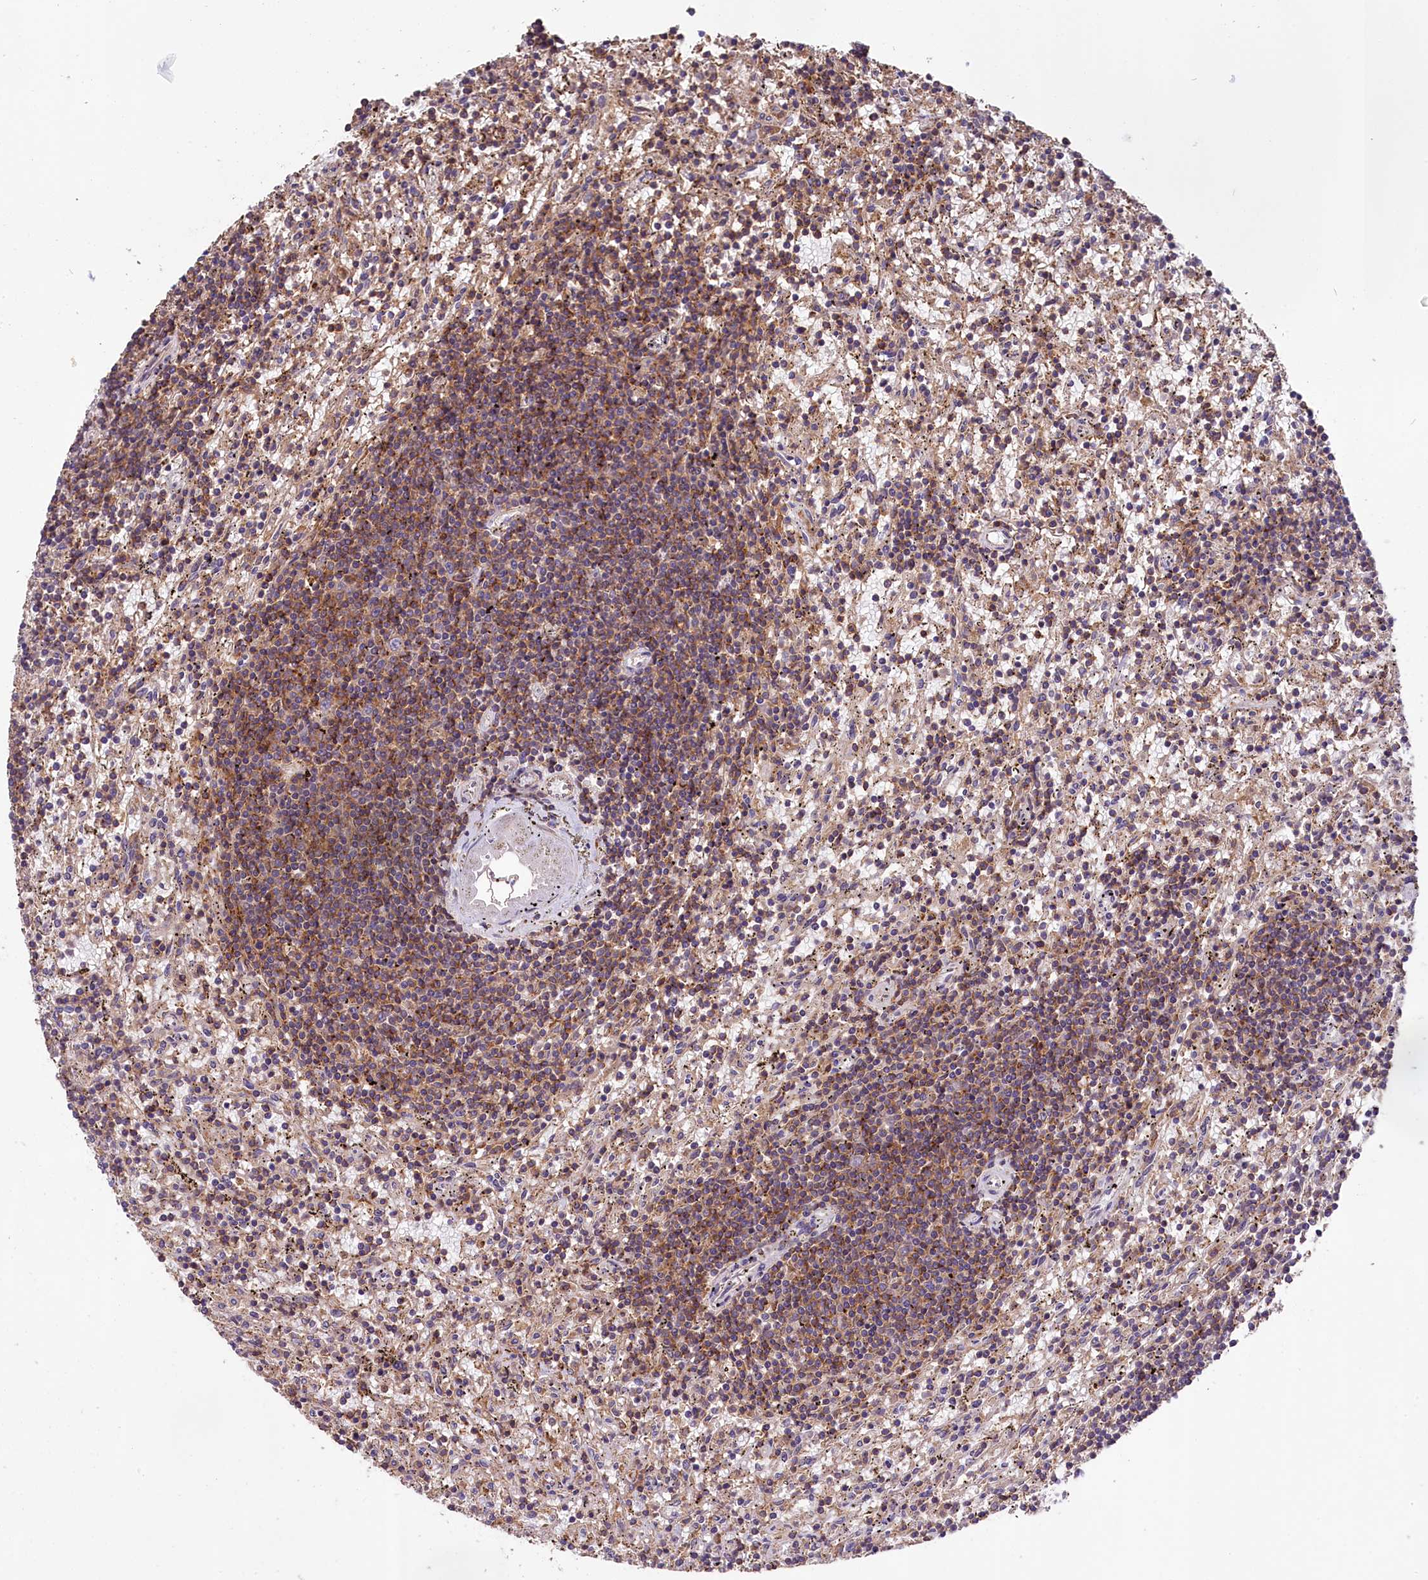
{"staining": {"intensity": "weak", "quantity": "25%-75%", "location": "cytoplasmic/membranous"}, "tissue": "lymphoma", "cell_type": "Tumor cells", "image_type": "cancer", "snomed": [{"axis": "morphology", "description": "Malignant lymphoma, non-Hodgkin's type, Low grade"}, {"axis": "topography", "description": "Spleen"}], "caption": "Human lymphoma stained for a protein (brown) exhibits weak cytoplasmic/membranous positive staining in approximately 25%-75% of tumor cells.", "gene": "SKIDA1", "patient": {"sex": "male", "age": 76}}